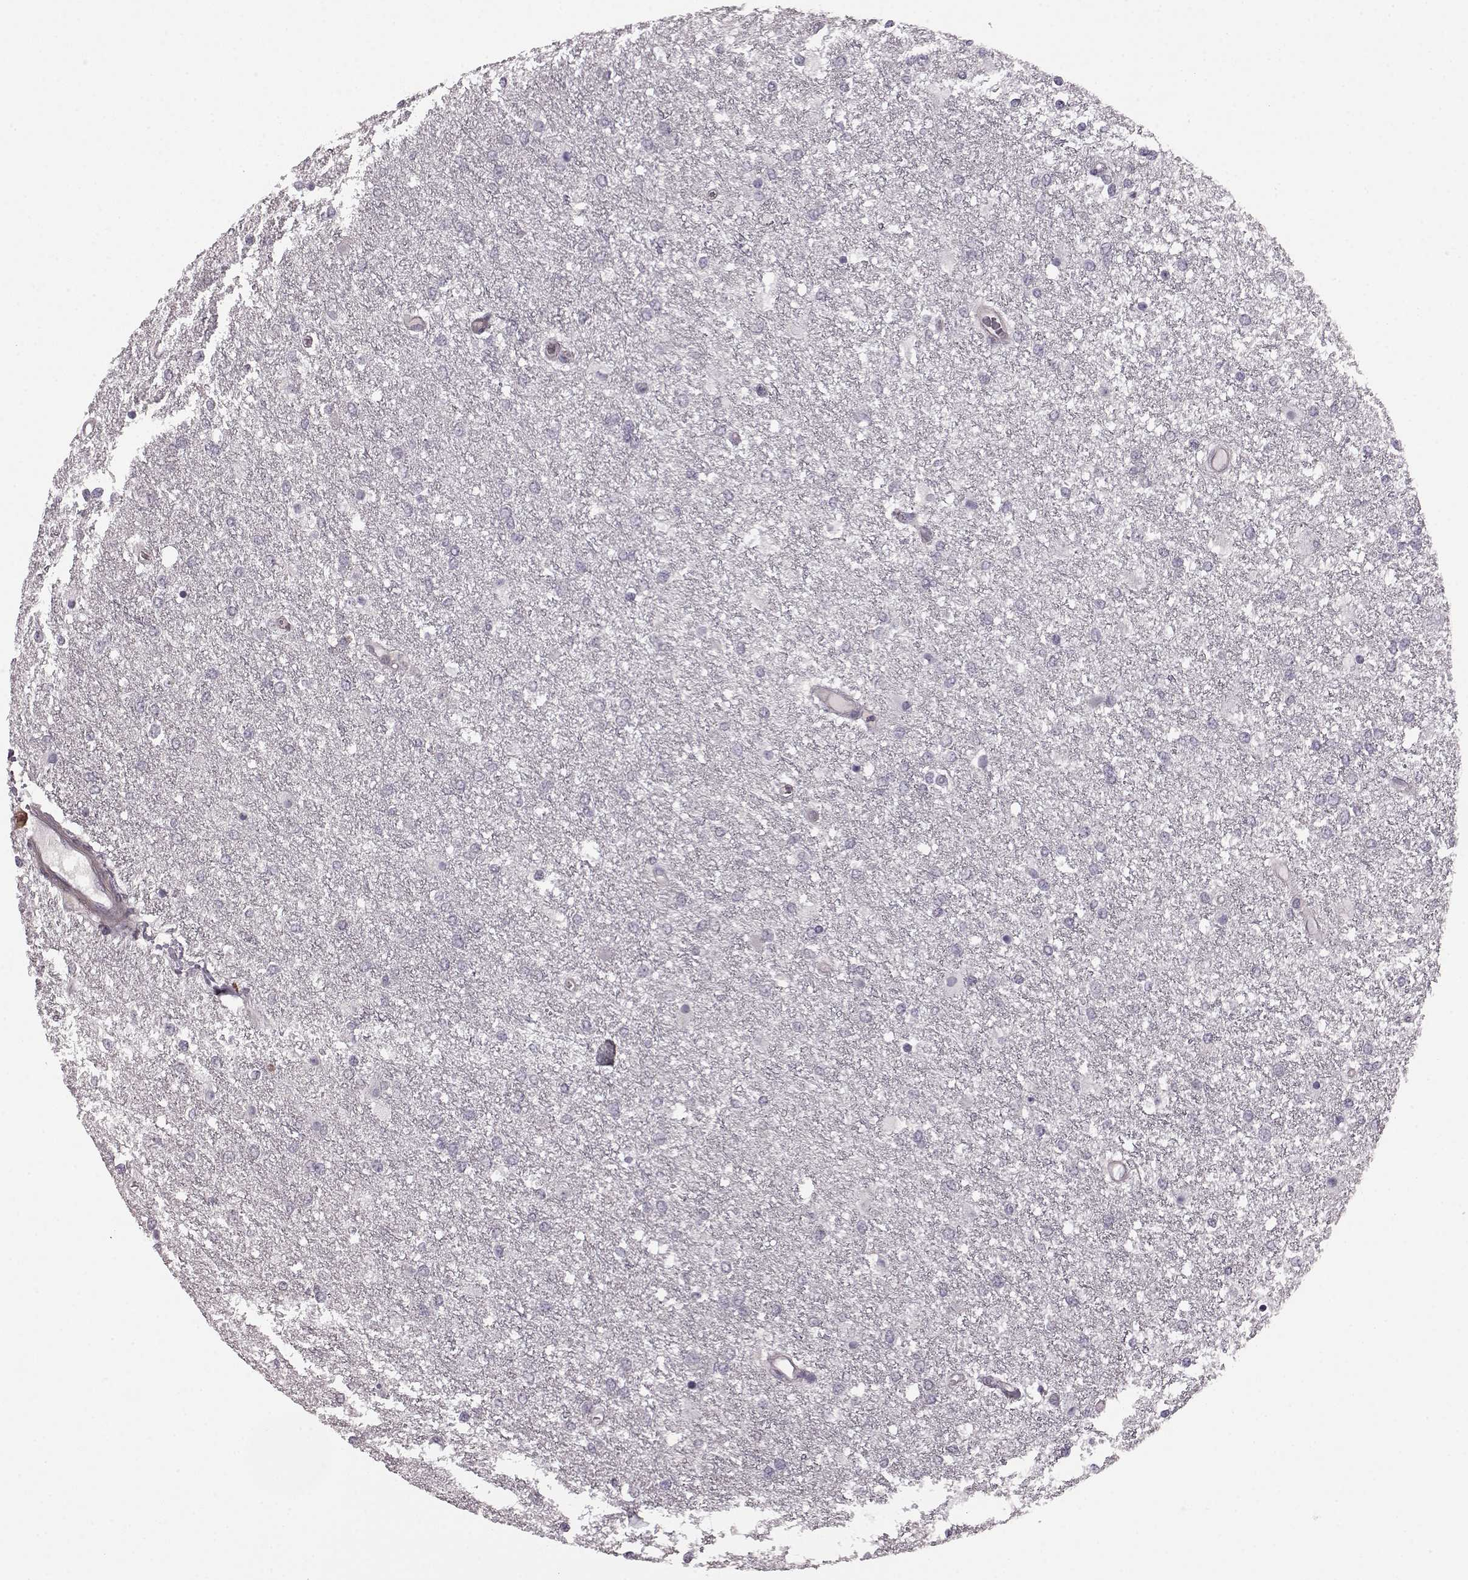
{"staining": {"intensity": "negative", "quantity": "none", "location": "none"}, "tissue": "glioma", "cell_type": "Tumor cells", "image_type": "cancer", "snomed": [{"axis": "morphology", "description": "Glioma, malignant, High grade"}, {"axis": "topography", "description": "Brain"}], "caption": "The photomicrograph shows no staining of tumor cells in glioma.", "gene": "GRK1", "patient": {"sex": "female", "age": 61}}